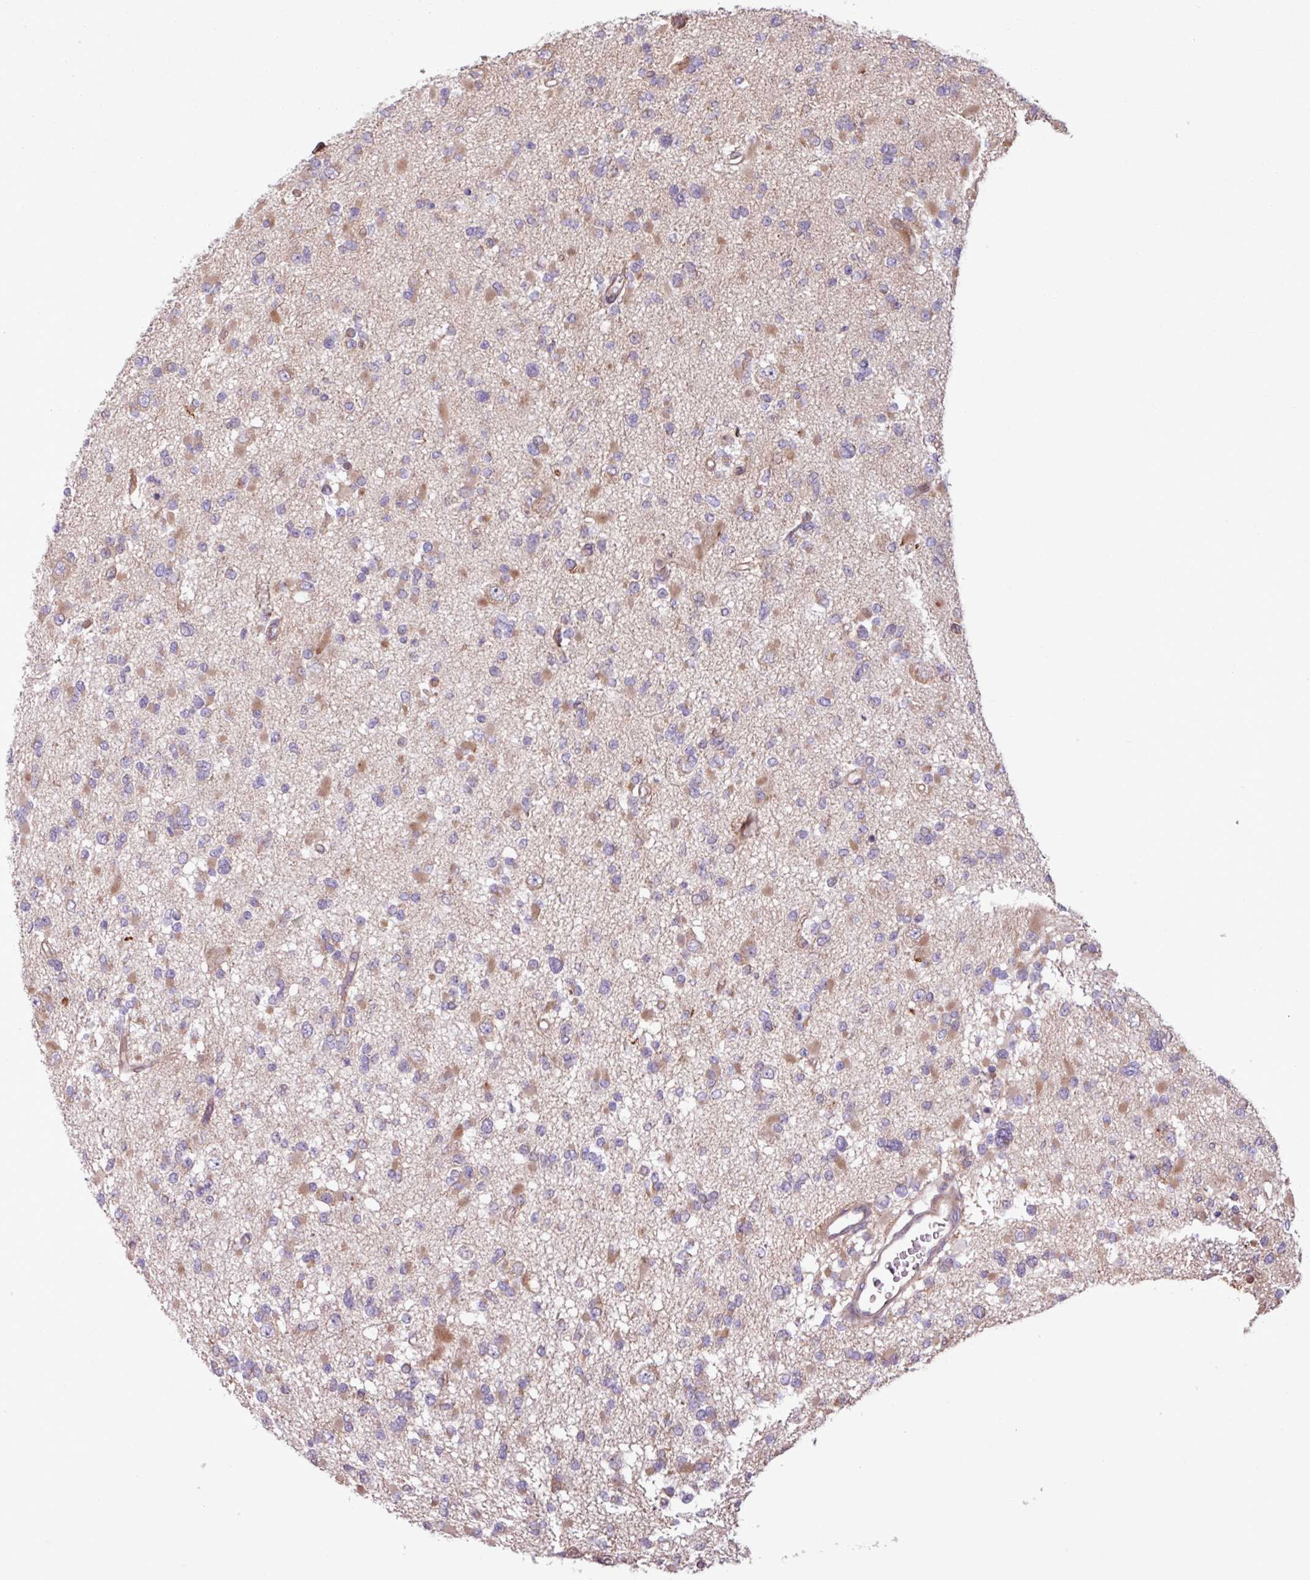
{"staining": {"intensity": "moderate", "quantity": "25%-75%", "location": "cytoplasmic/membranous"}, "tissue": "glioma", "cell_type": "Tumor cells", "image_type": "cancer", "snomed": [{"axis": "morphology", "description": "Glioma, malignant, Low grade"}, {"axis": "topography", "description": "Brain"}], "caption": "An immunohistochemistry (IHC) micrograph of neoplastic tissue is shown. Protein staining in brown highlights moderate cytoplasmic/membranous positivity in glioma within tumor cells. (DAB IHC, brown staining for protein, blue staining for nuclei).", "gene": "PDPR", "patient": {"sex": "female", "age": 22}}